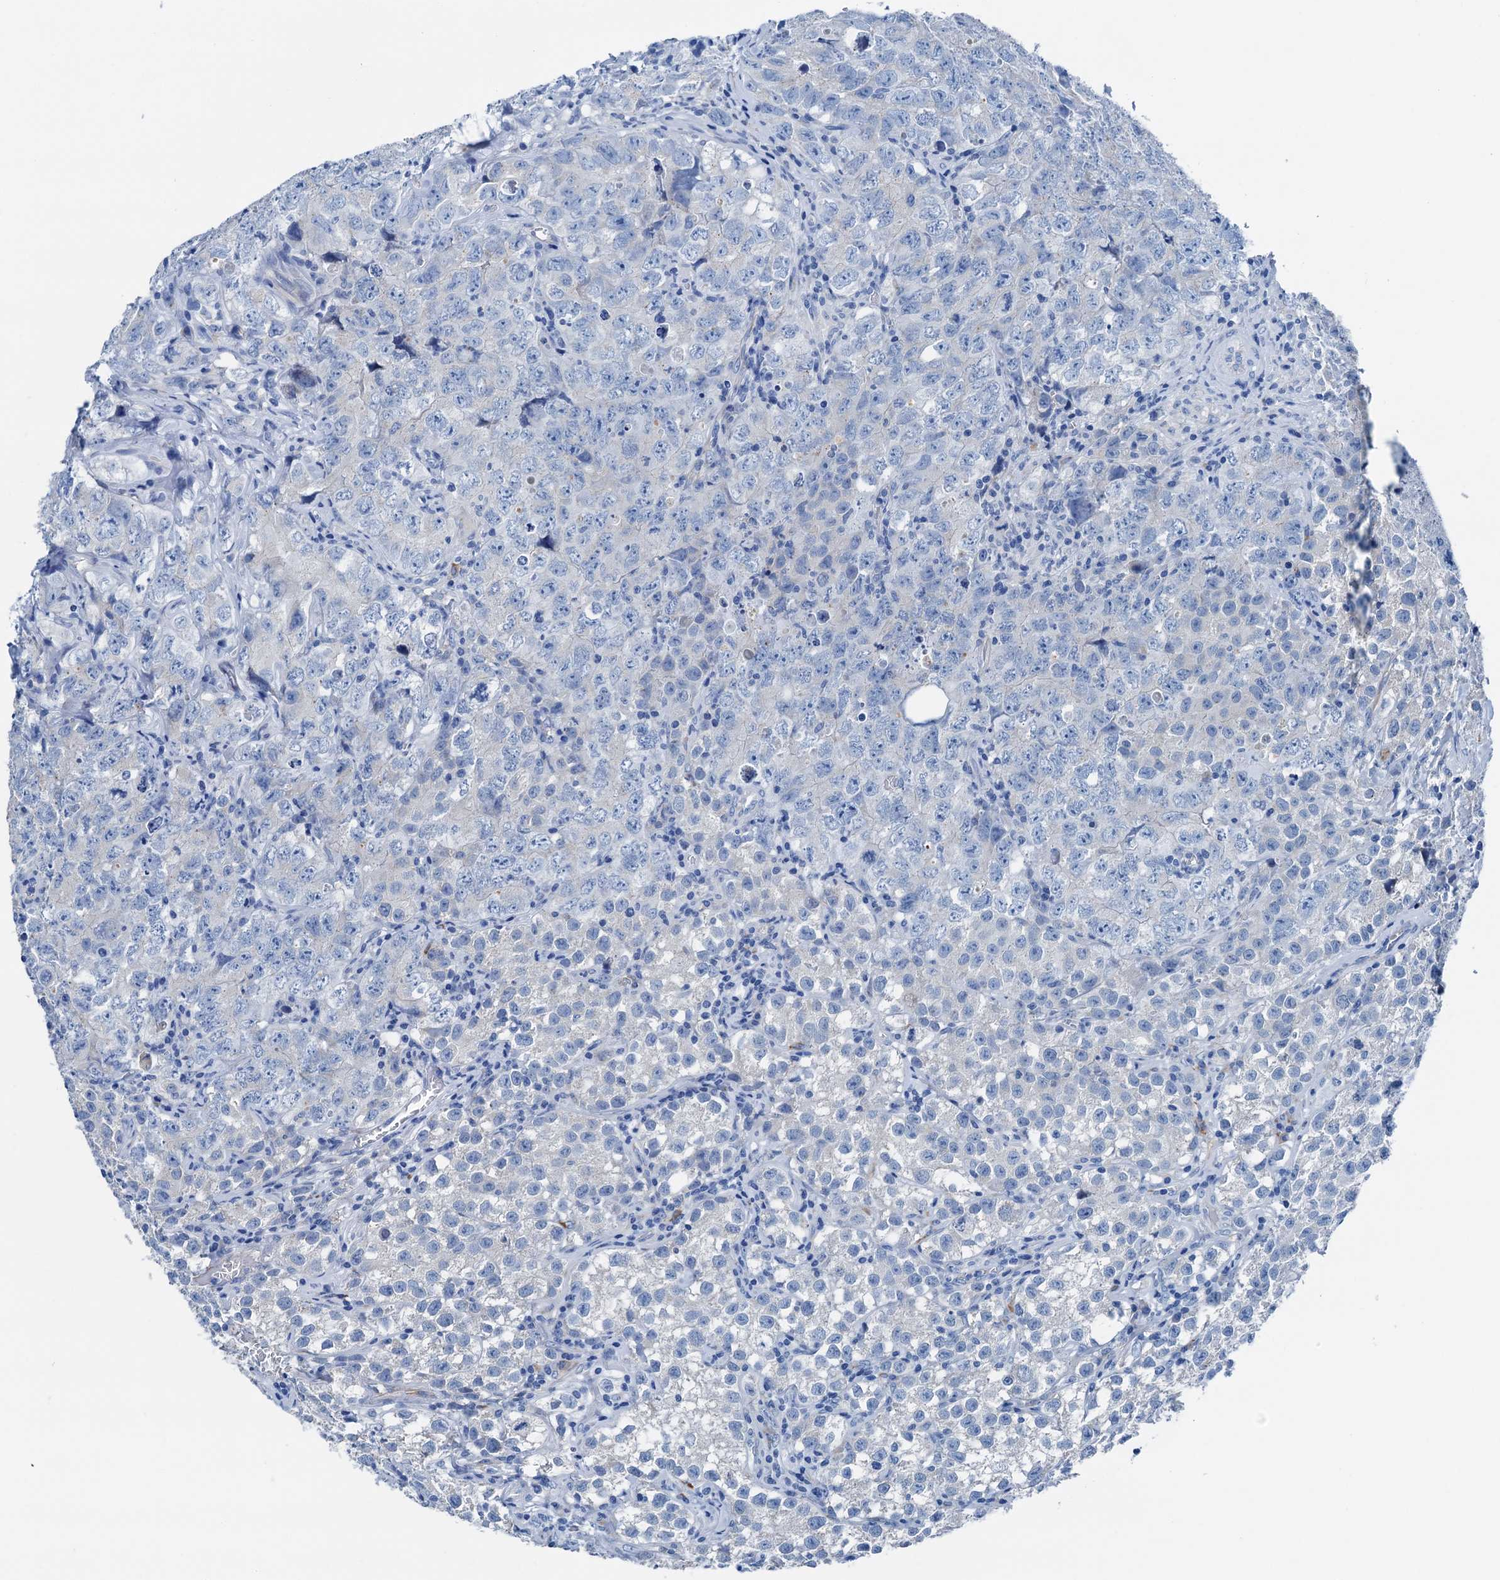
{"staining": {"intensity": "negative", "quantity": "none", "location": "none"}, "tissue": "testis cancer", "cell_type": "Tumor cells", "image_type": "cancer", "snomed": [{"axis": "morphology", "description": "Seminoma, NOS"}, {"axis": "morphology", "description": "Carcinoma, Embryonal, NOS"}, {"axis": "topography", "description": "Testis"}], "caption": "High power microscopy histopathology image of an IHC image of testis cancer, revealing no significant expression in tumor cells. The staining is performed using DAB (3,3'-diaminobenzidine) brown chromogen with nuclei counter-stained in using hematoxylin.", "gene": "C1QTNF4", "patient": {"sex": "male", "age": 43}}